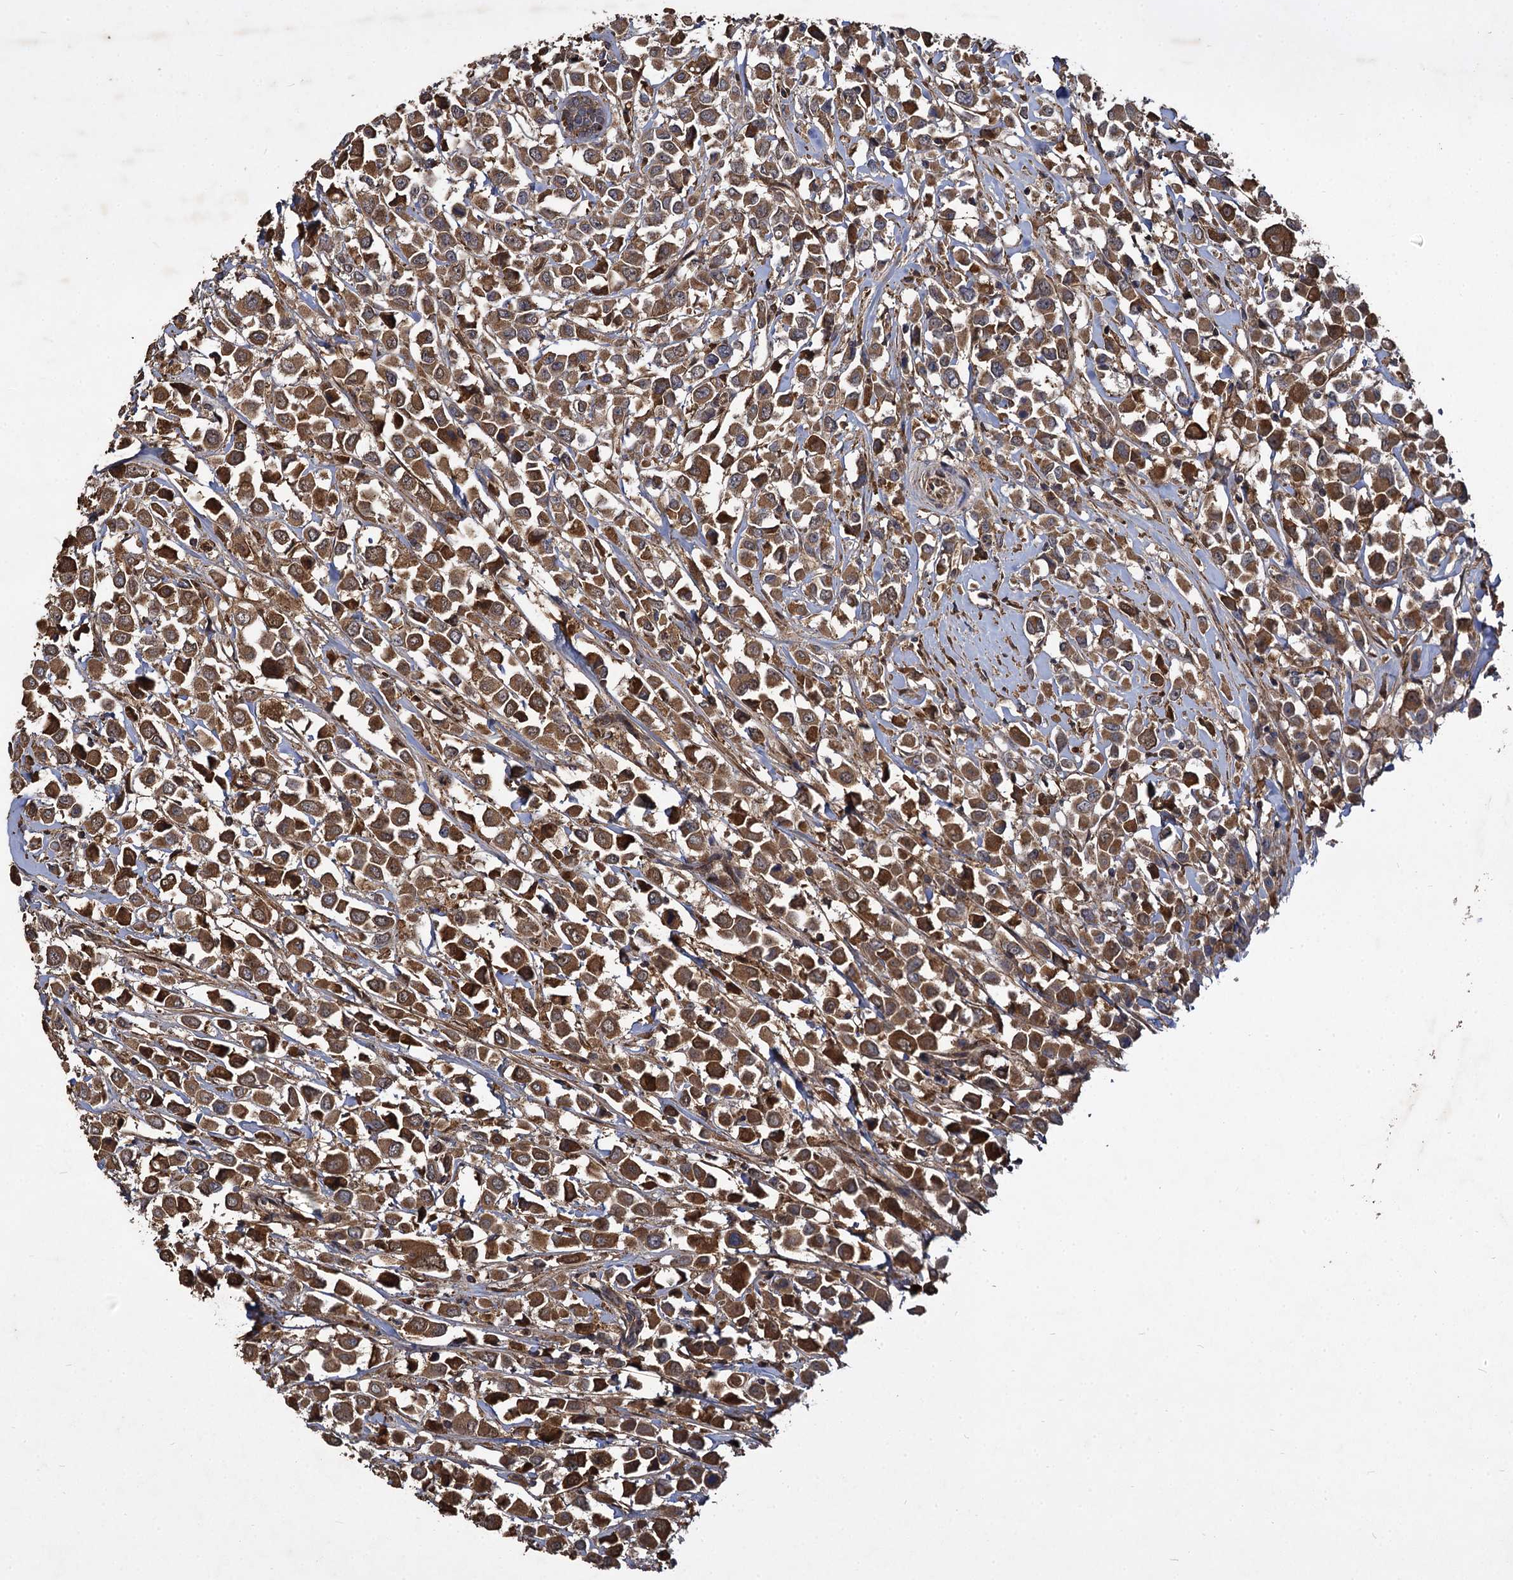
{"staining": {"intensity": "strong", "quantity": ">75%", "location": "cytoplasmic/membranous"}, "tissue": "breast cancer", "cell_type": "Tumor cells", "image_type": "cancer", "snomed": [{"axis": "morphology", "description": "Duct carcinoma"}, {"axis": "topography", "description": "Breast"}], "caption": "Protein staining displays strong cytoplasmic/membranous staining in approximately >75% of tumor cells in invasive ductal carcinoma (breast).", "gene": "GCLC", "patient": {"sex": "female", "age": 61}}